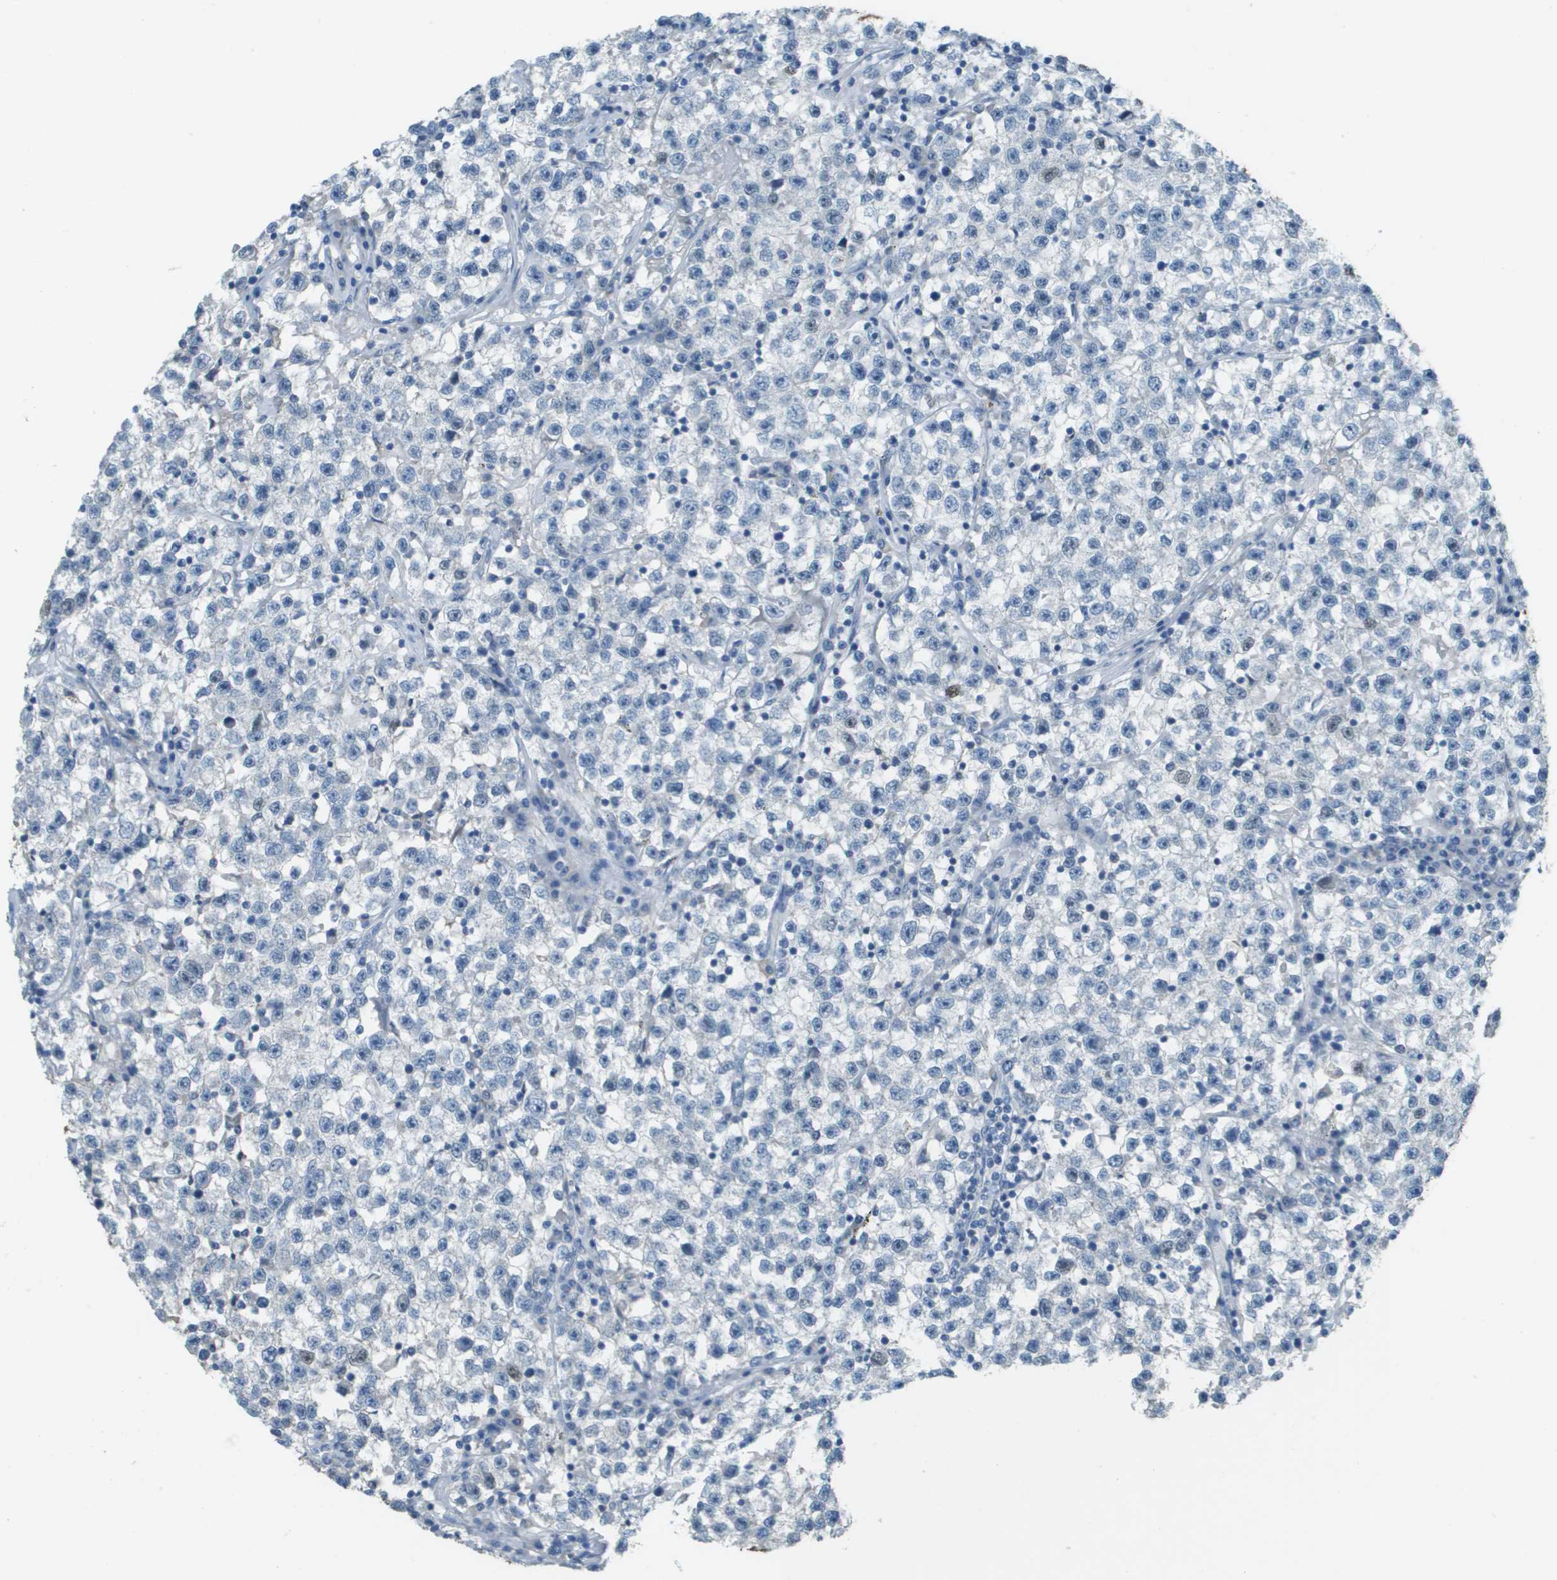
{"staining": {"intensity": "negative", "quantity": "none", "location": "none"}, "tissue": "testis cancer", "cell_type": "Tumor cells", "image_type": "cancer", "snomed": [{"axis": "morphology", "description": "Seminoma, NOS"}, {"axis": "topography", "description": "Testis"}], "caption": "Immunohistochemistry (IHC) image of neoplastic tissue: testis cancer stained with DAB exhibits no significant protein expression in tumor cells.", "gene": "DCN", "patient": {"sex": "male", "age": 22}}